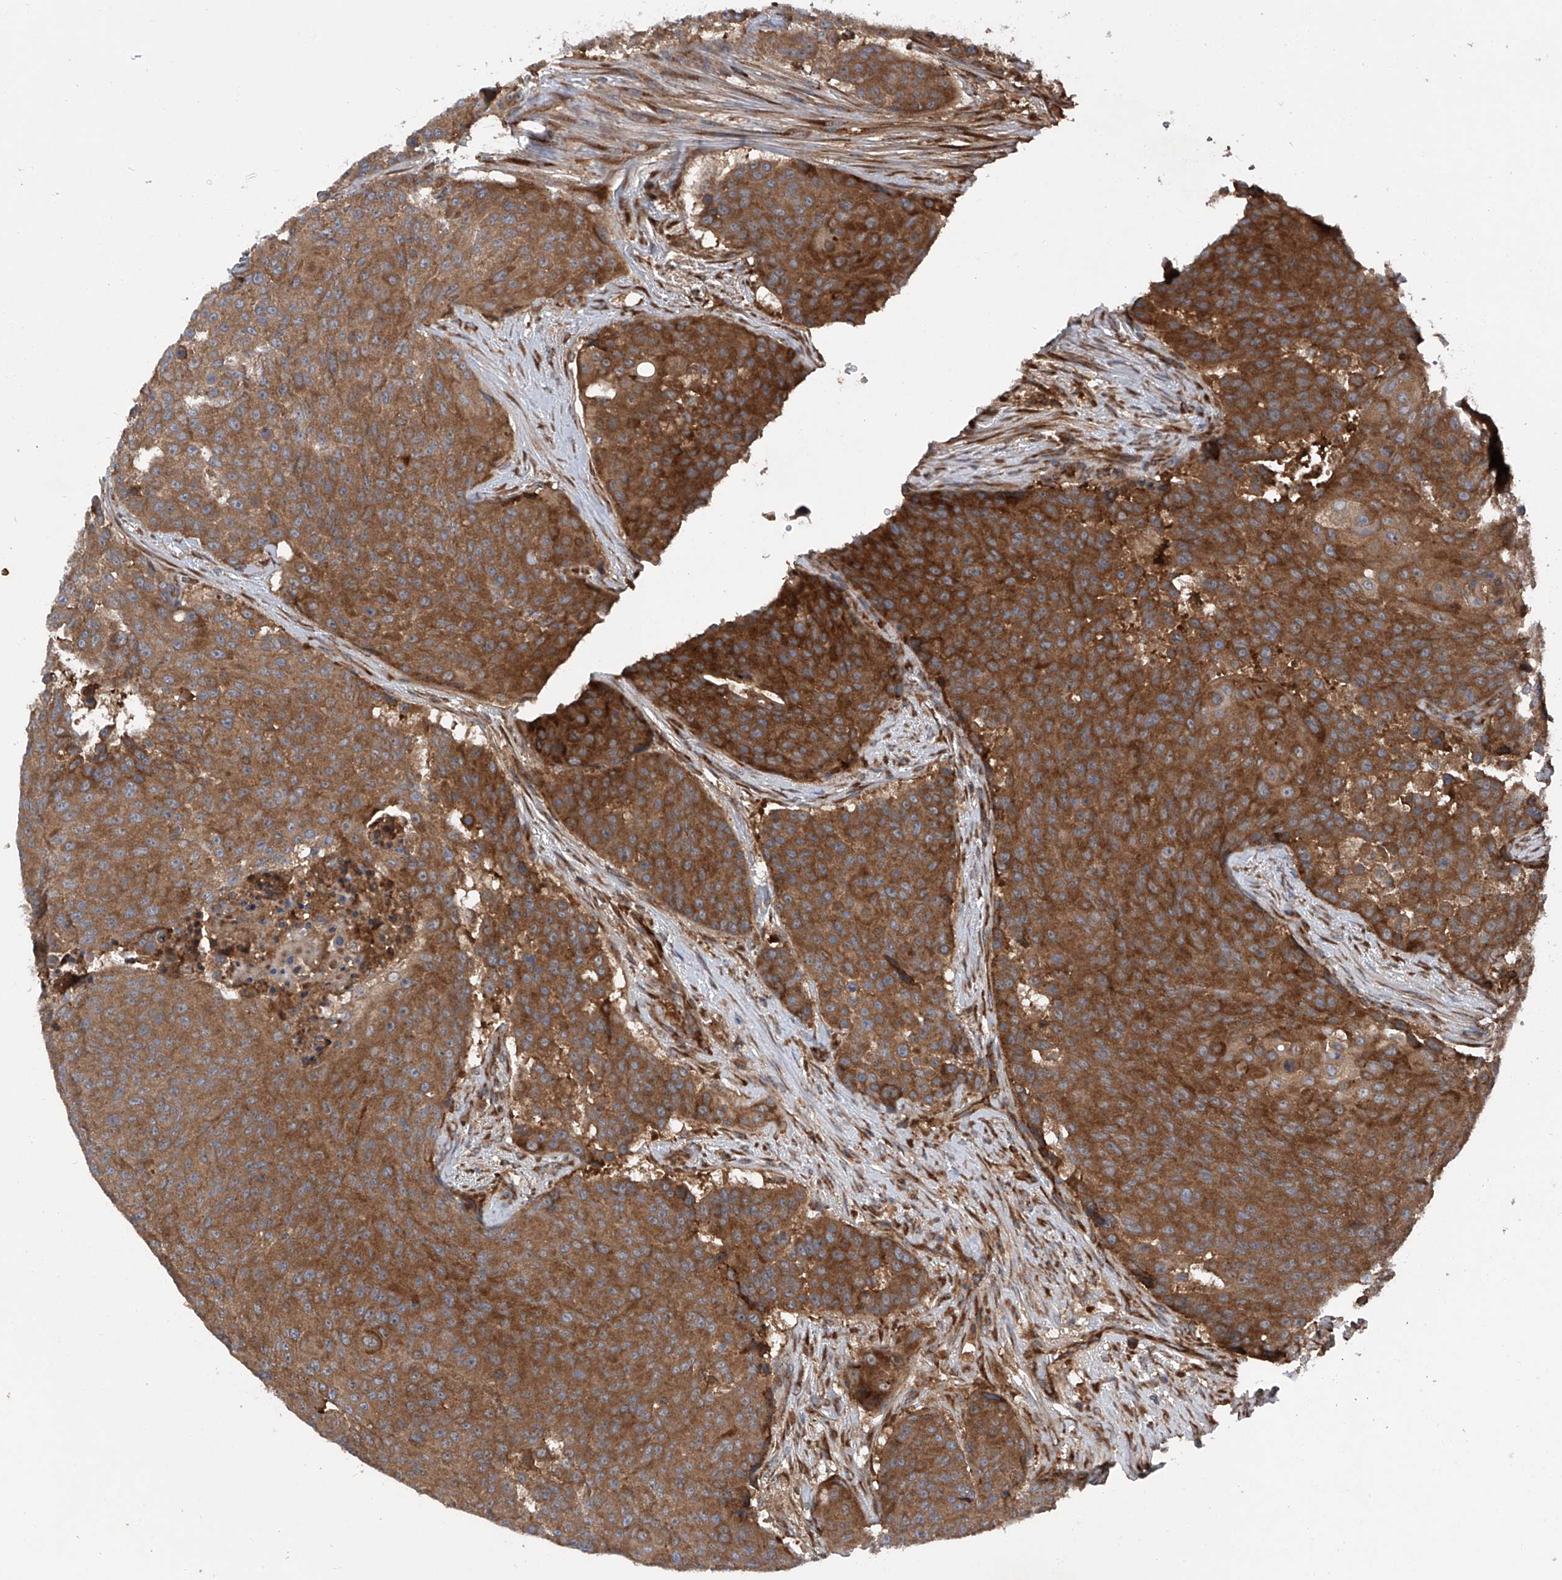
{"staining": {"intensity": "strong", "quantity": ">75%", "location": "cytoplasmic/membranous"}, "tissue": "urothelial cancer", "cell_type": "Tumor cells", "image_type": "cancer", "snomed": [{"axis": "morphology", "description": "Urothelial carcinoma, High grade"}, {"axis": "topography", "description": "Urinary bladder"}], "caption": "A brown stain labels strong cytoplasmic/membranous positivity of a protein in human urothelial carcinoma (high-grade) tumor cells.", "gene": "ASCC3", "patient": {"sex": "female", "age": 63}}